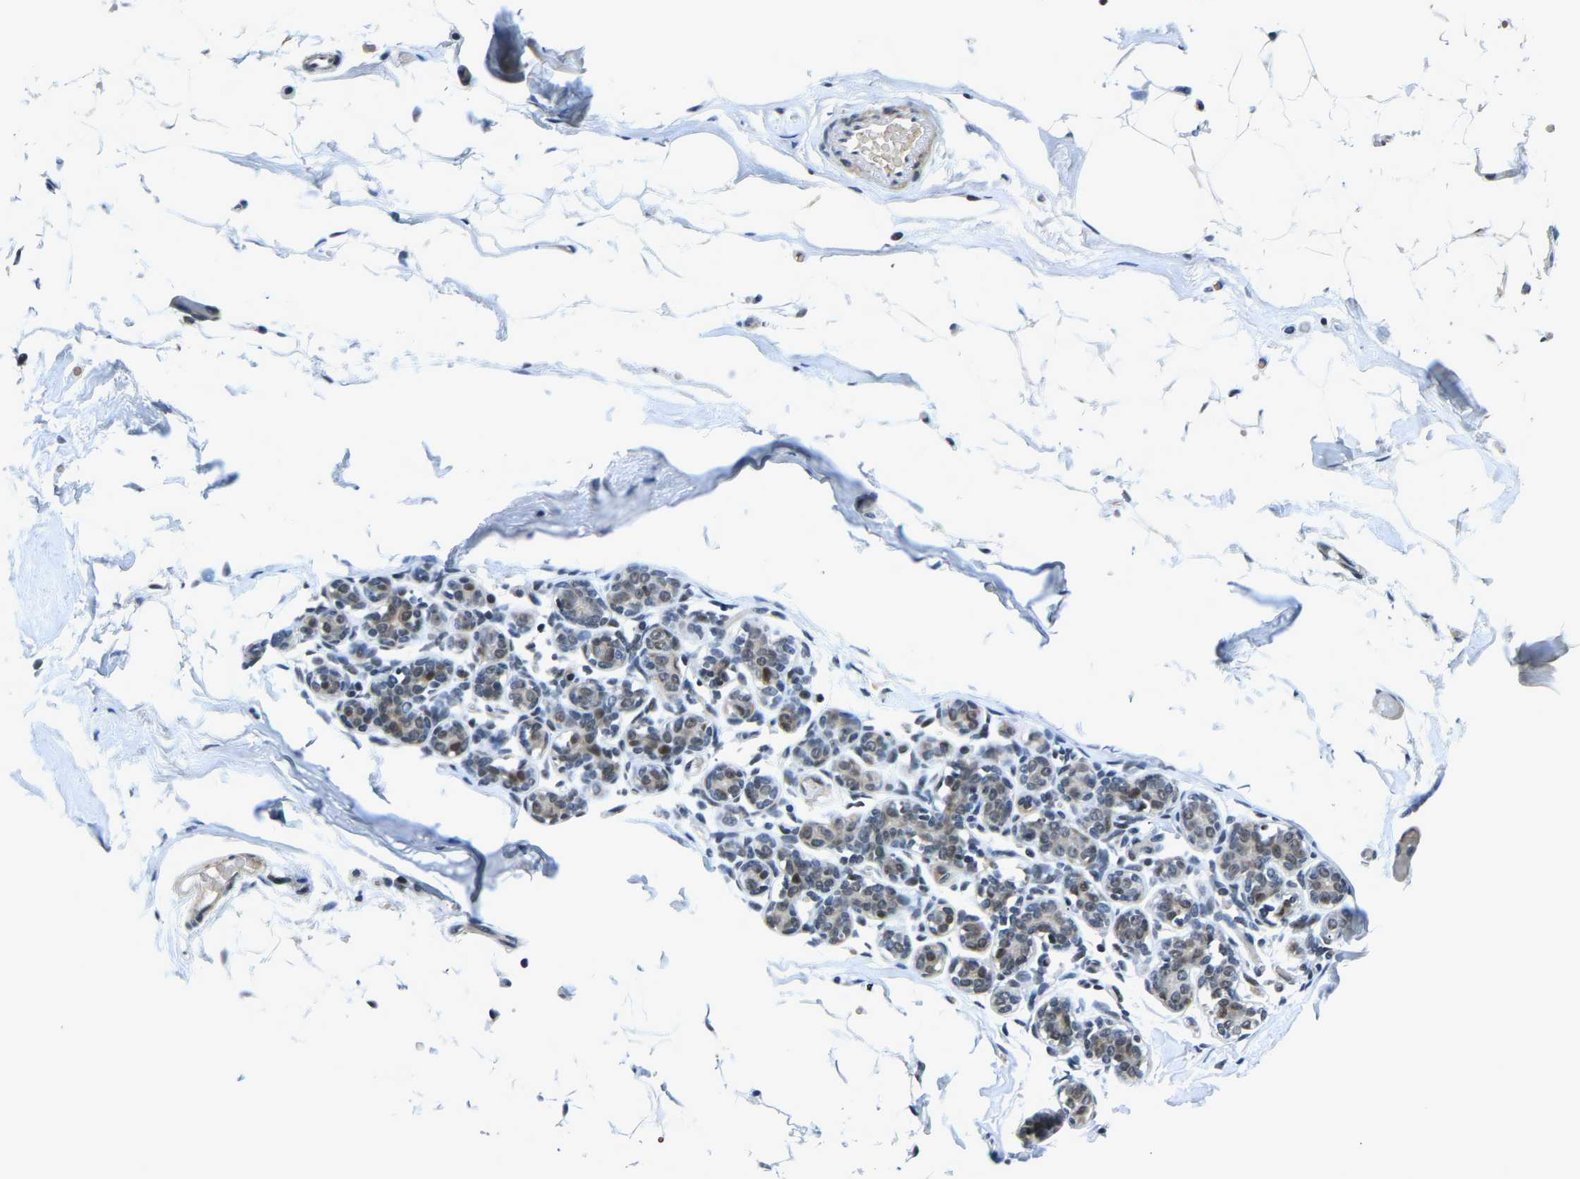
{"staining": {"intensity": "weak", "quantity": "25%-75%", "location": "nuclear"}, "tissue": "adipose tissue", "cell_type": "Adipocytes", "image_type": "normal", "snomed": [{"axis": "morphology", "description": "Normal tissue, NOS"}, {"axis": "topography", "description": "Breast"}, {"axis": "topography", "description": "Soft tissue"}], "caption": "Protein expression analysis of normal adipose tissue reveals weak nuclear staining in about 25%-75% of adipocytes.", "gene": "PRCC", "patient": {"sex": "female", "age": 75}}